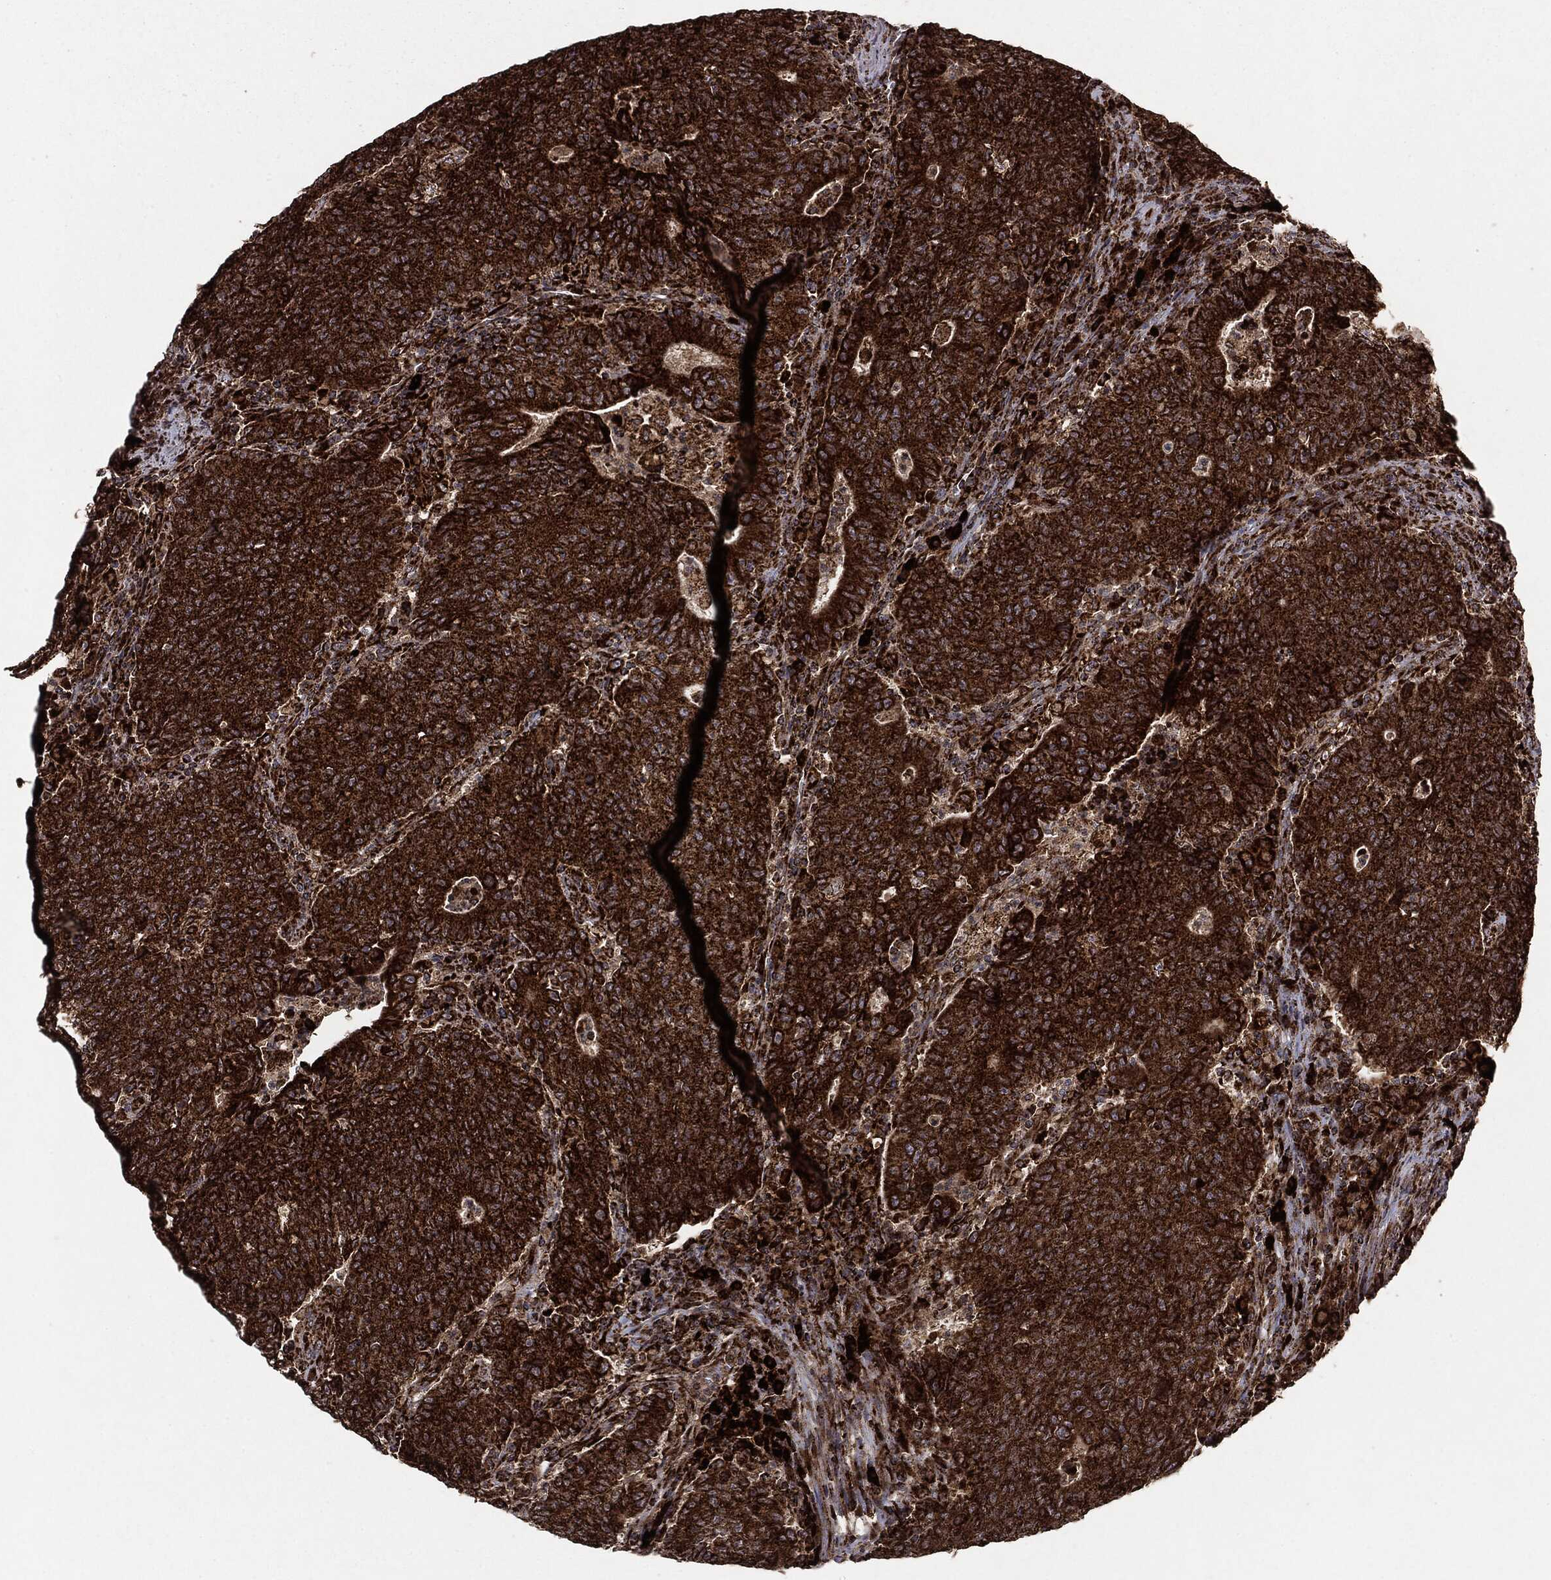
{"staining": {"intensity": "strong", "quantity": ">75%", "location": "cytoplasmic/membranous"}, "tissue": "colorectal cancer", "cell_type": "Tumor cells", "image_type": "cancer", "snomed": [{"axis": "morphology", "description": "Adenocarcinoma, NOS"}, {"axis": "topography", "description": "Colon"}], "caption": "Protein expression analysis of human colorectal adenocarcinoma reveals strong cytoplasmic/membranous positivity in about >75% of tumor cells.", "gene": "MAP2K1", "patient": {"sex": "female", "age": 75}}